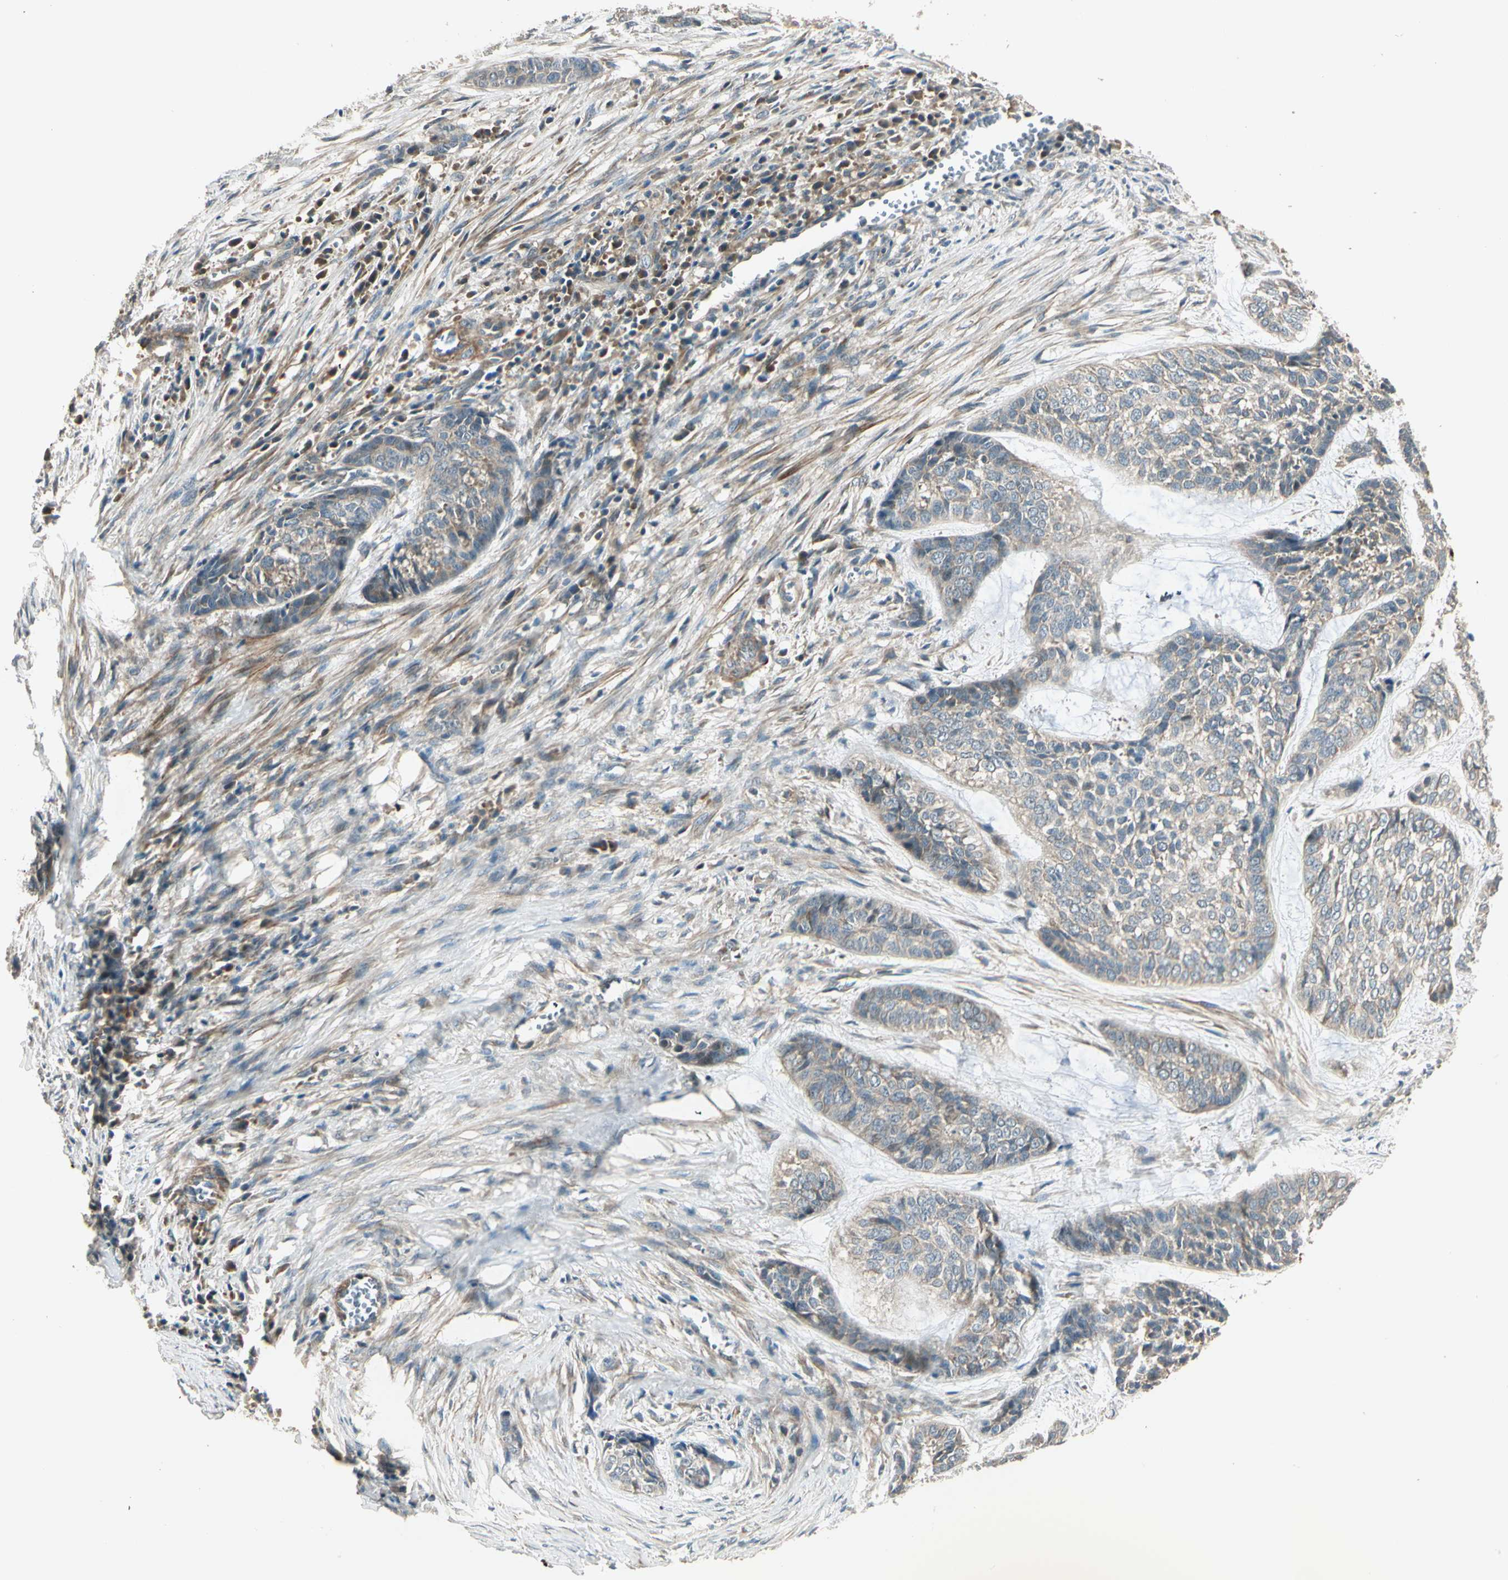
{"staining": {"intensity": "negative", "quantity": "none", "location": "none"}, "tissue": "skin cancer", "cell_type": "Tumor cells", "image_type": "cancer", "snomed": [{"axis": "morphology", "description": "Basal cell carcinoma"}, {"axis": "topography", "description": "Skin"}], "caption": "Human skin basal cell carcinoma stained for a protein using immunohistochemistry (IHC) displays no expression in tumor cells.", "gene": "ACVR1", "patient": {"sex": "female", "age": 64}}